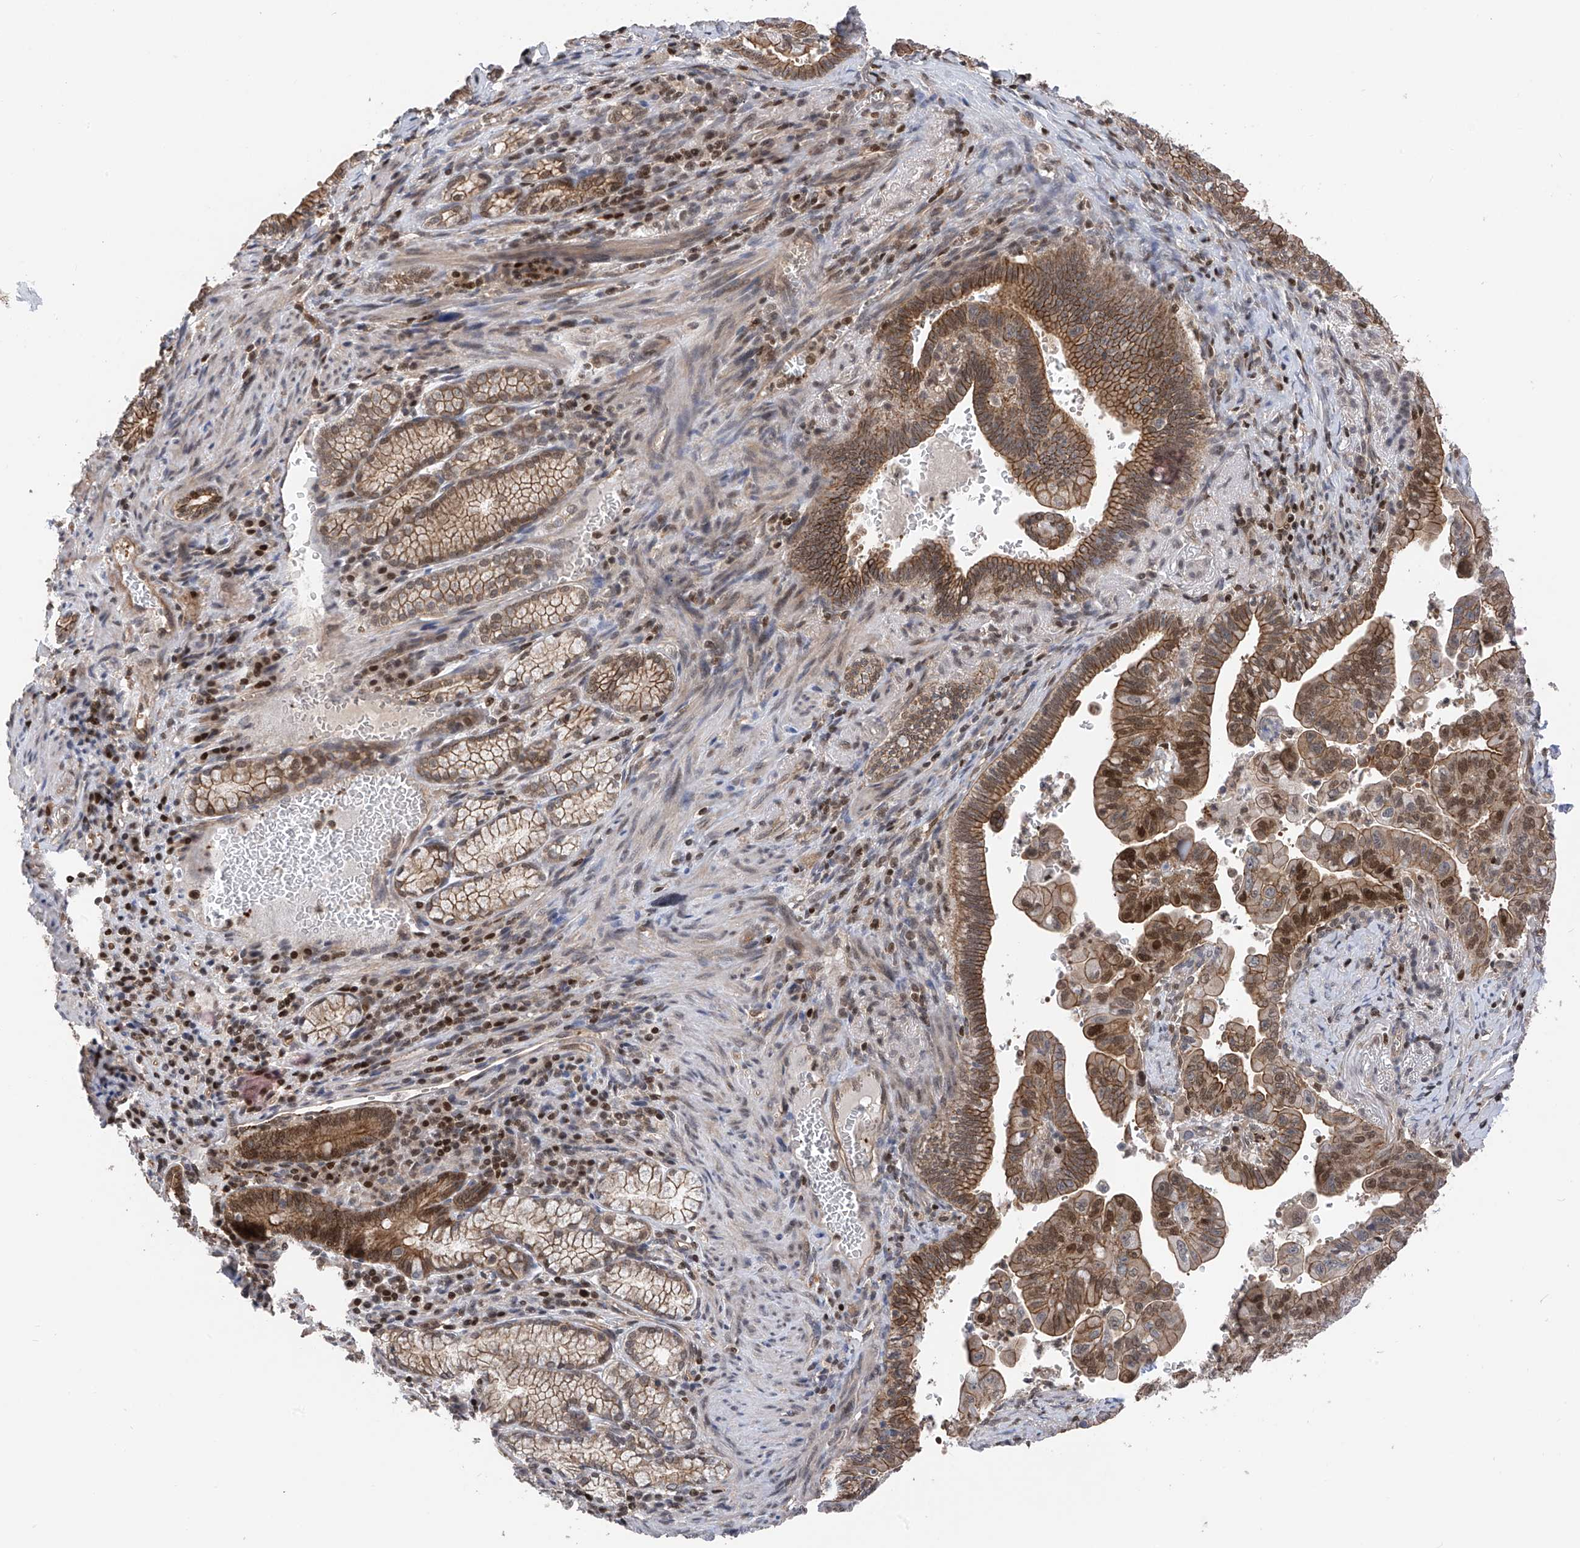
{"staining": {"intensity": "moderate", "quantity": ">75%", "location": "cytoplasmic/membranous,nuclear"}, "tissue": "pancreatic cancer", "cell_type": "Tumor cells", "image_type": "cancer", "snomed": [{"axis": "morphology", "description": "Adenocarcinoma, NOS"}, {"axis": "topography", "description": "Pancreas"}], "caption": "Adenocarcinoma (pancreatic) stained with immunohistochemistry (IHC) exhibits moderate cytoplasmic/membranous and nuclear expression in about >75% of tumor cells. Immunohistochemistry (ihc) stains the protein in brown and the nuclei are stained blue.", "gene": "DNAJC9", "patient": {"sex": "male", "age": 70}}